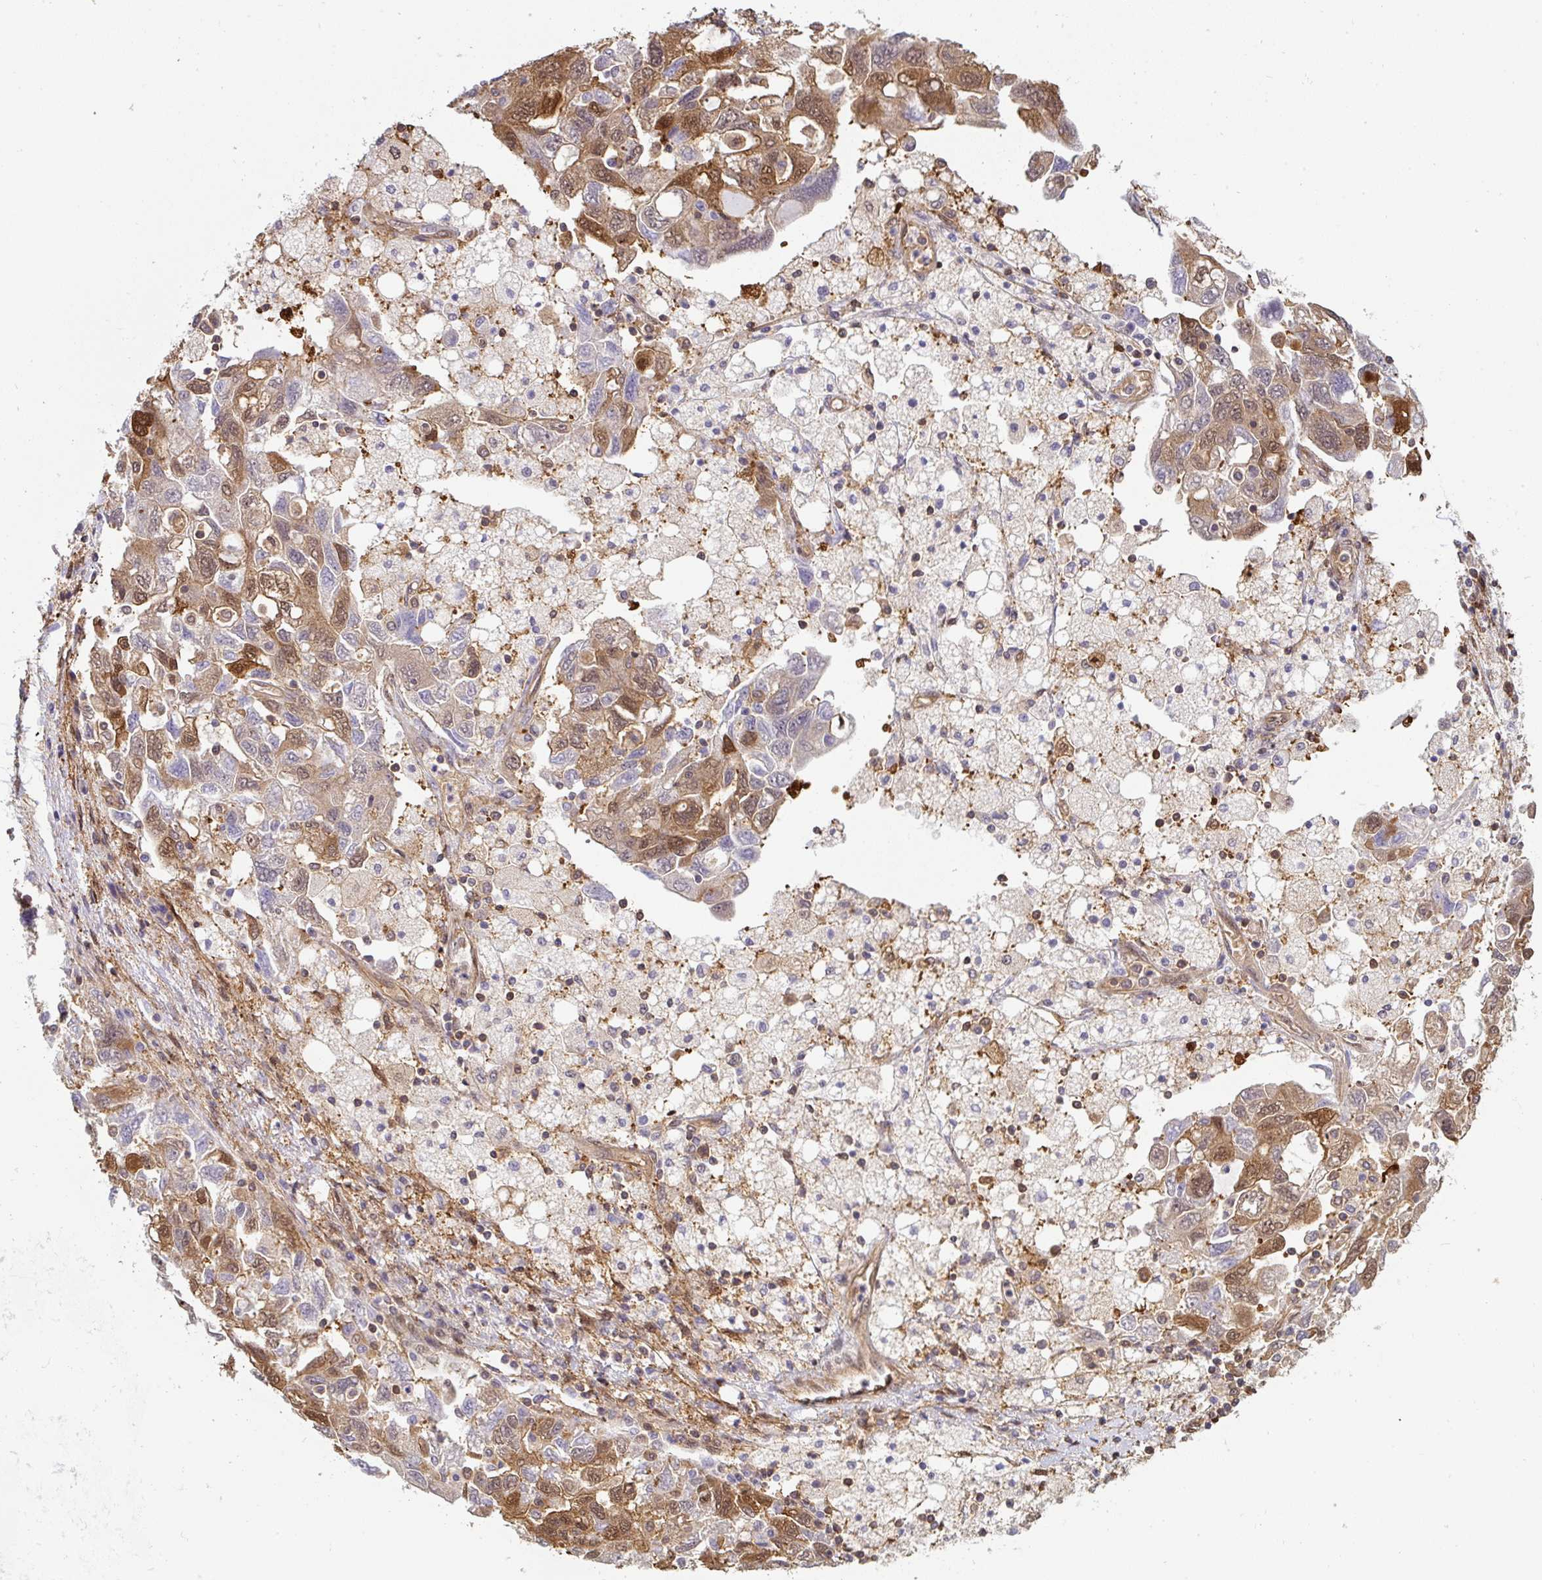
{"staining": {"intensity": "moderate", "quantity": "25%-75%", "location": "cytoplasmic/membranous,nuclear"}, "tissue": "ovarian cancer", "cell_type": "Tumor cells", "image_type": "cancer", "snomed": [{"axis": "morphology", "description": "Carcinoma, NOS"}, {"axis": "morphology", "description": "Cystadenocarcinoma, serous, NOS"}, {"axis": "topography", "description": "Ovary"}], "caption": "Ovarian carcinoma stained for a protein reveals moderate cytoplasmic/membranous and nuclear positivity in tumor cells.", "gene": "ST13", "patient": {"sex": "female", "age": 69}}